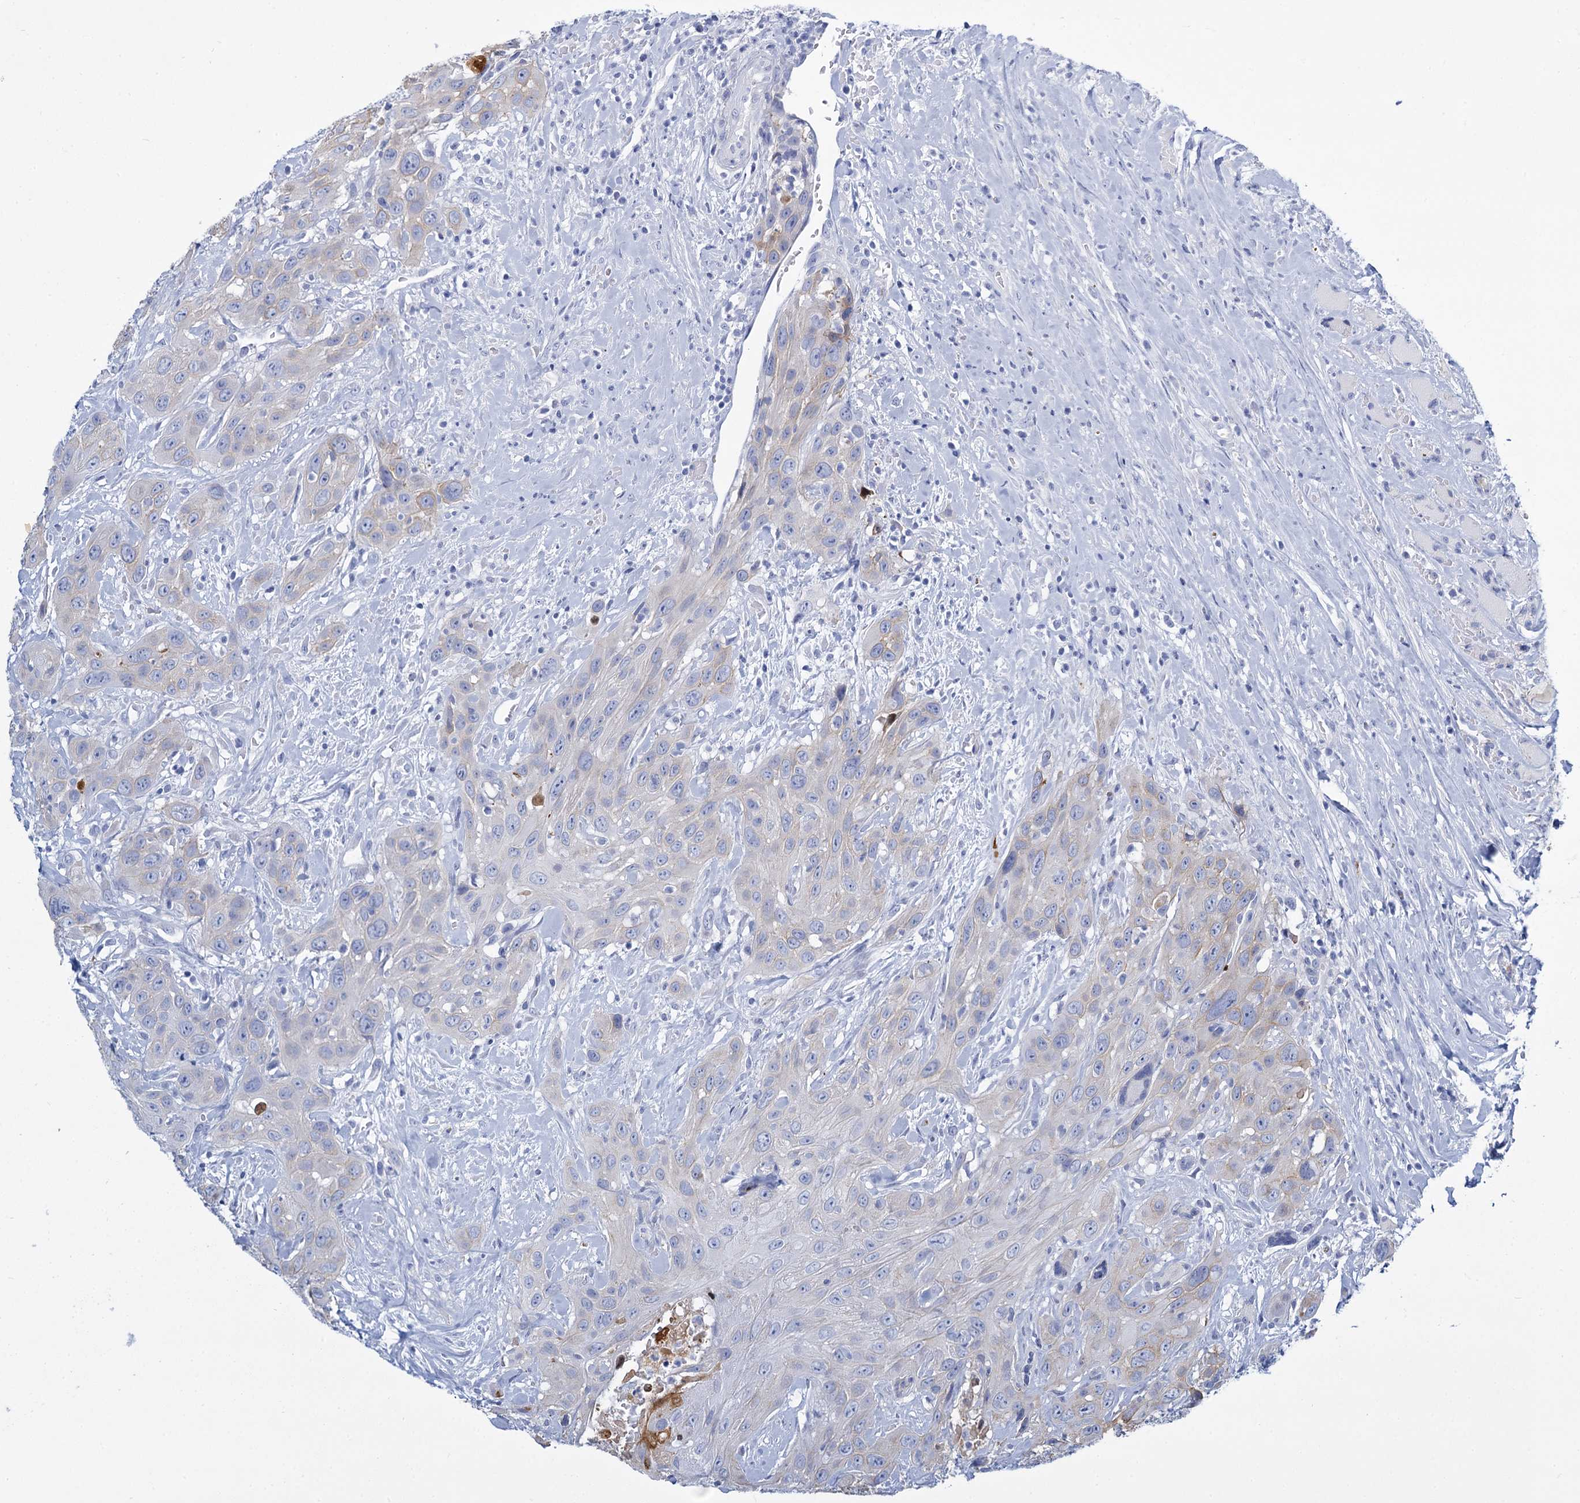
{"staining": {"intensity": "weak", "quantity": "<25%", "location": "cytoplasmic/membranous"}, "tissue": "head and neck cancer", "cell_type": "Tumor cells", "image_type": "cancer", "snomed": [{"axis": "morphology", "description": "Squamous cell carcinoma, NOS"}, {"axis": "topography", "description": "Head-Neck"}], "caption": "This is an immunohistochemistry image of head and neck cancer (squamous cell carcinoma). There is no expression in tumor cells.", "gene": "TRIM77", "patient": {"sex": "male", "age": 81}}